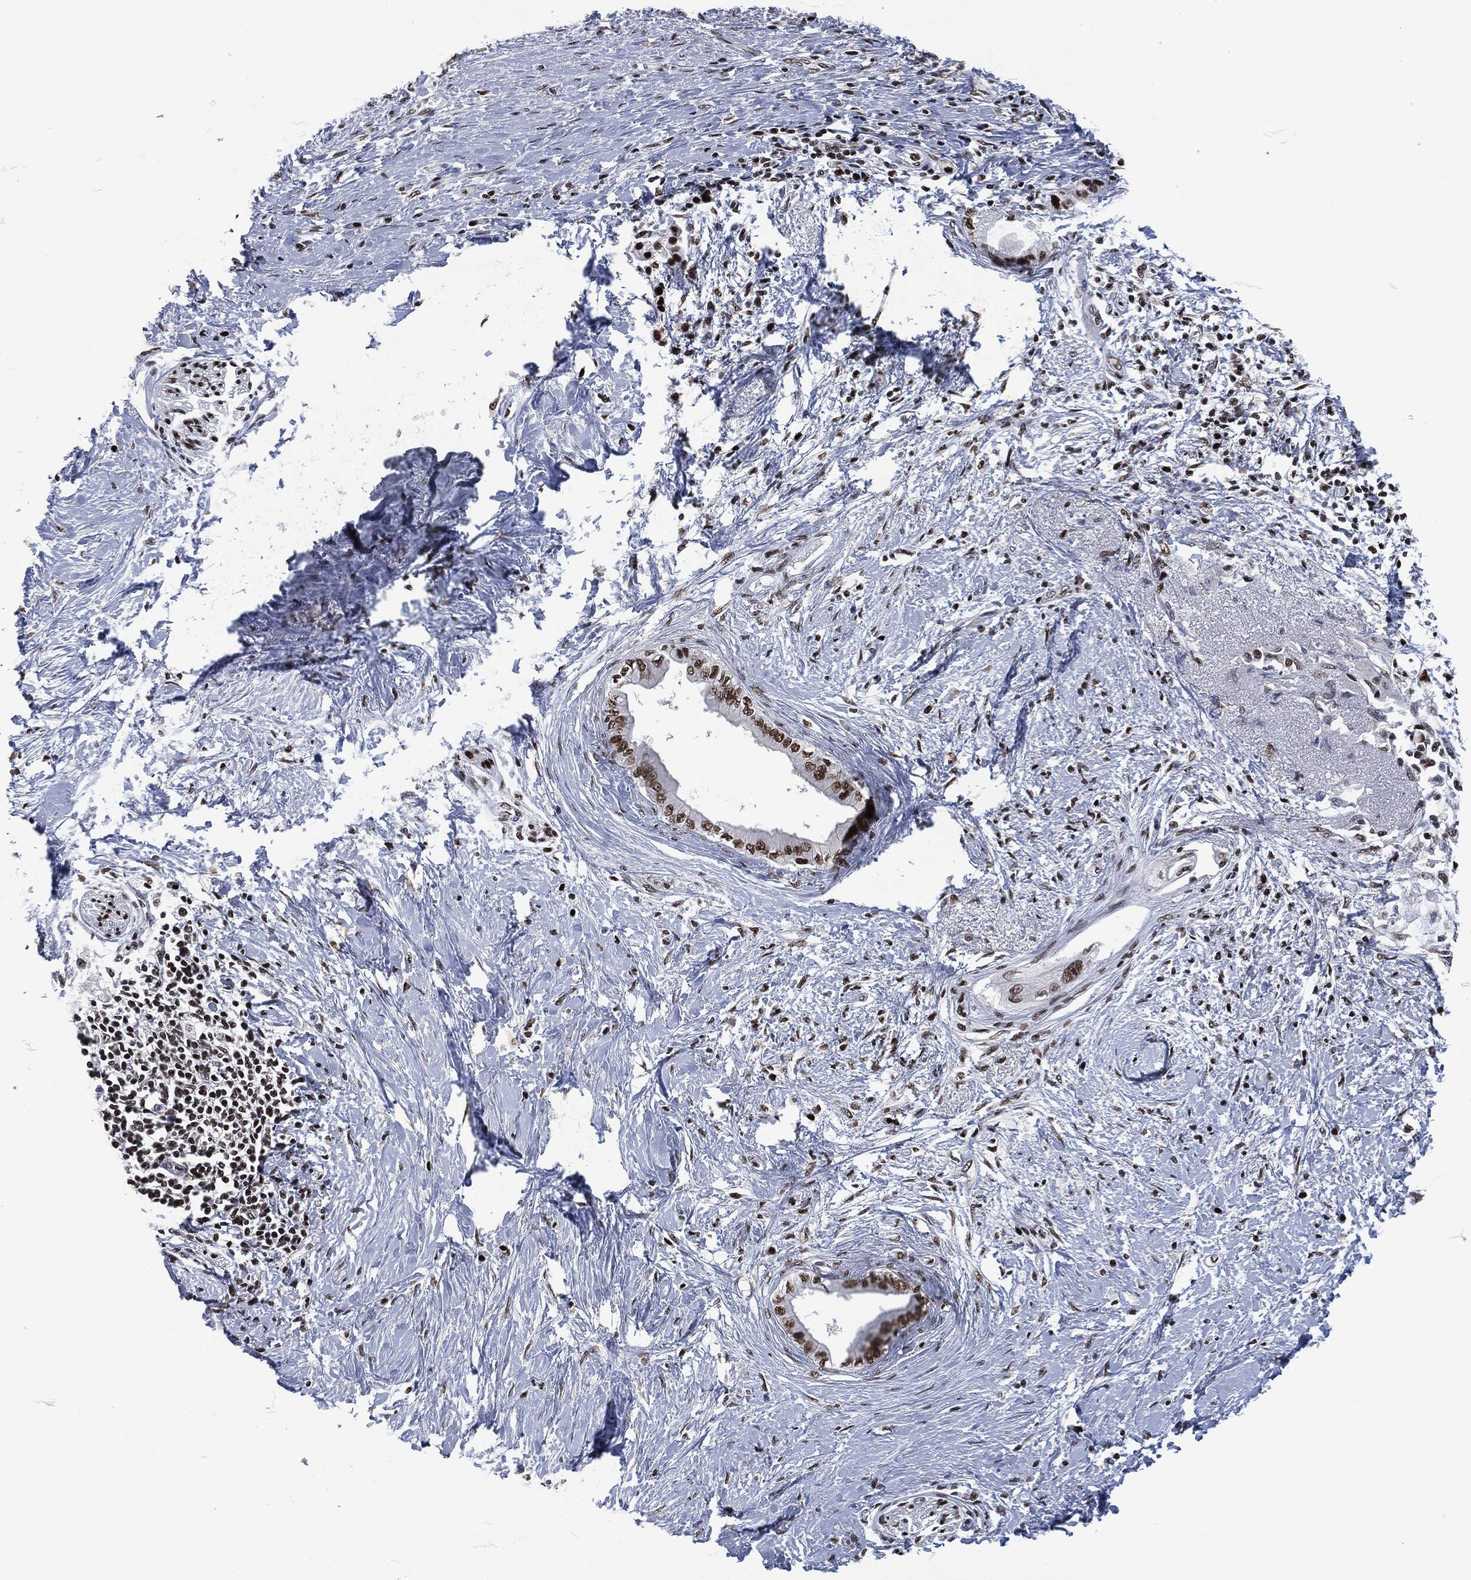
{"staining": {"intensity": "strong", "quantity": ">75%", "location": "nuclear"}, "tissue": "pancreatic cancer", "cell_type": "Tumor cells", "image_type": "cancer", "snomed": [{"axis": "morphology", "description": "Normal tissue, NOS"}, {"axis": "morphology", "description": "Adenocarcinoma, NOS"}, {"axis": "topography", "description": "Pancreas"}, {"axis": "topography", "description": "Duodenum"}], "caption": "An image of human pancreatic cancer stained for a protein demonstrates strong nuclear brown staining in tumor cells.", "gene": "DCPS", "patient": {"sex": "female", "age": 60}}